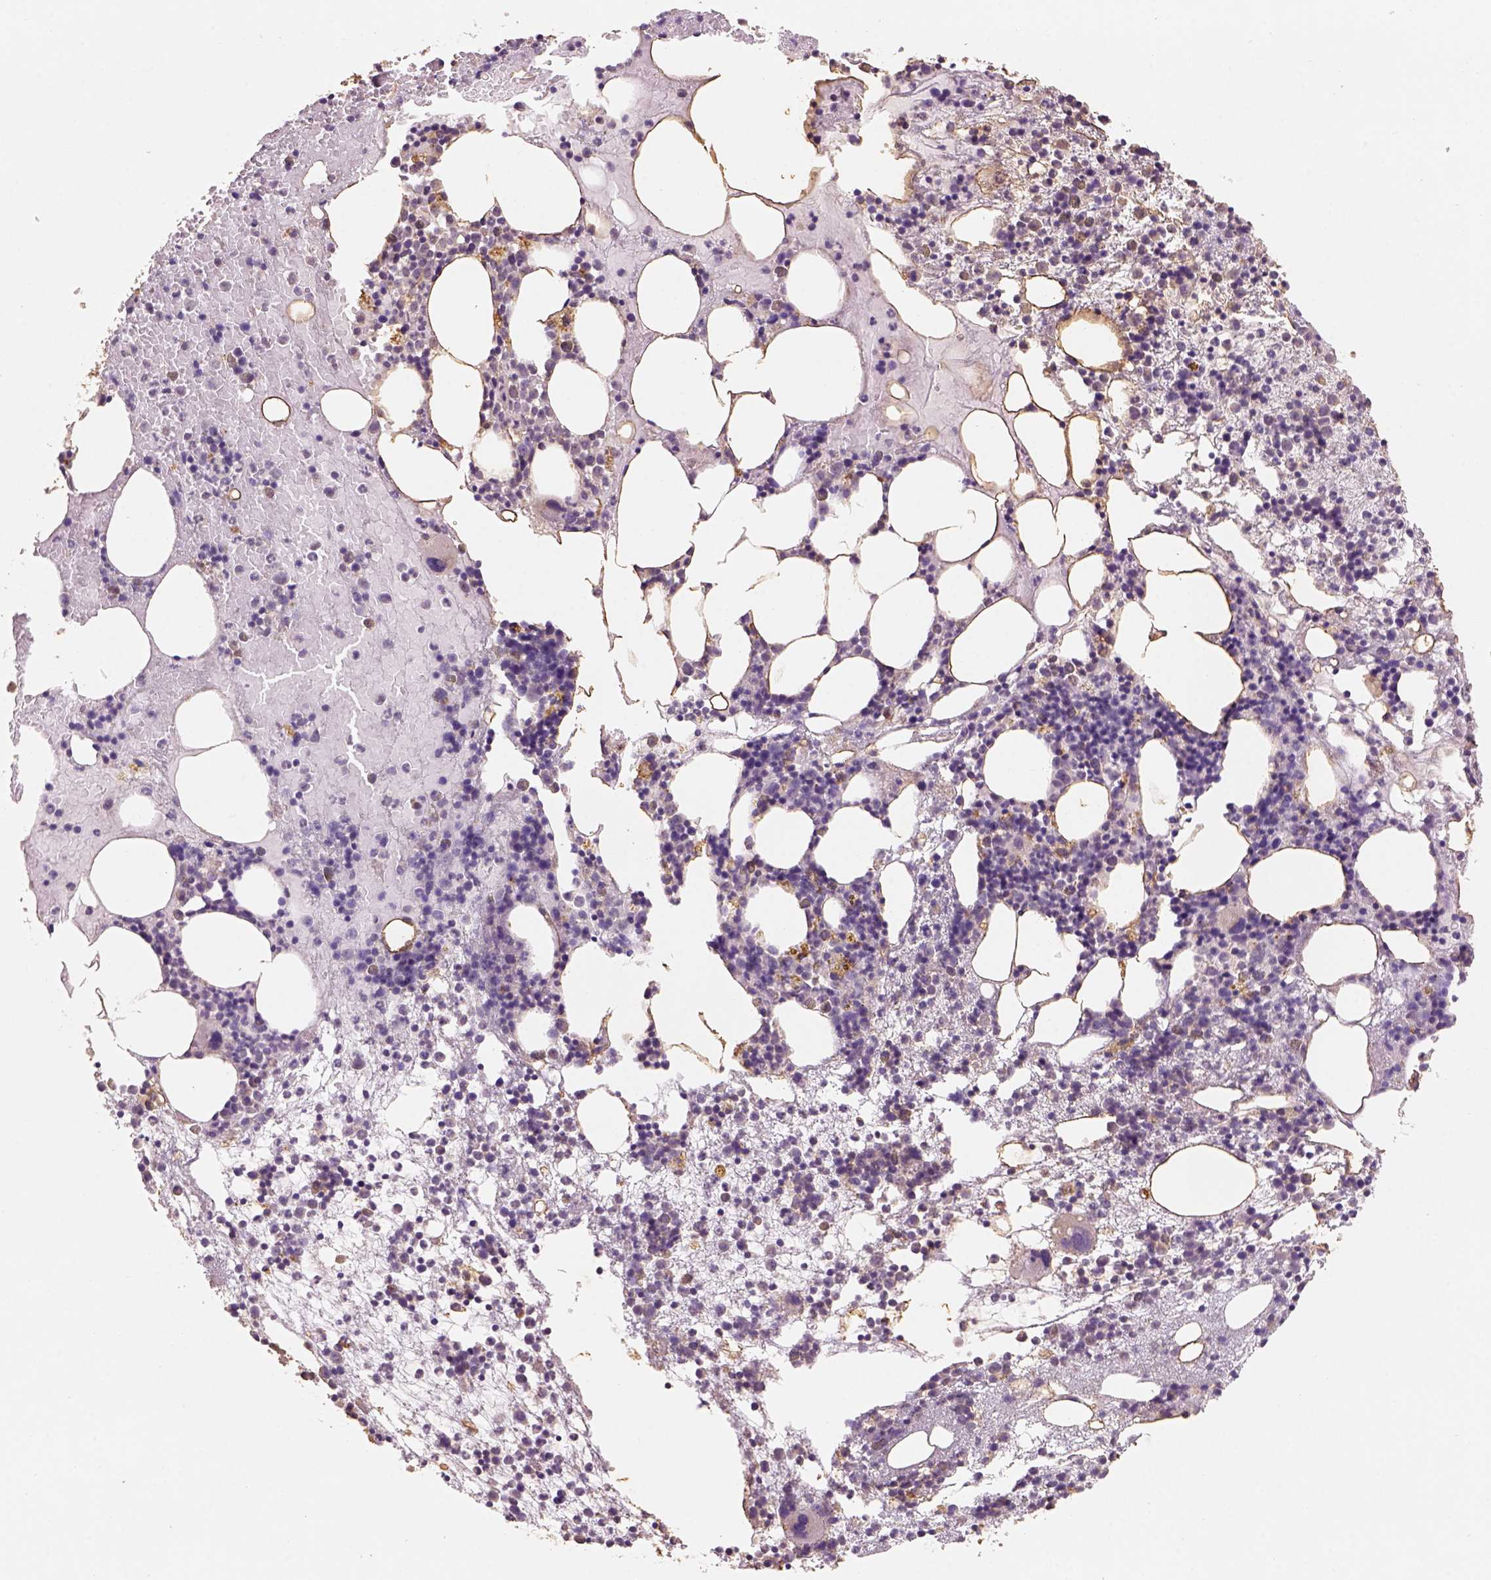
{"staining": {"intensity": "weak", "quantity": "<25%", "location": "cytoplasmic/membranous"}, "tissue": "bone marrow", "cell_type": "Hematopoietic cells", "image_type": "normal", "snomed": [{"axis": "morphology", "description": "Normal tissue, NOS"}, {"axis": "topography", "description": "Bone marrow"}], "caption": "This is a image of IHC staining of normal bone marrow, which shows no staining in hematopoietic cells.", "gene": "AP2B1", "patient": {"sex": "male", "age": 54}}